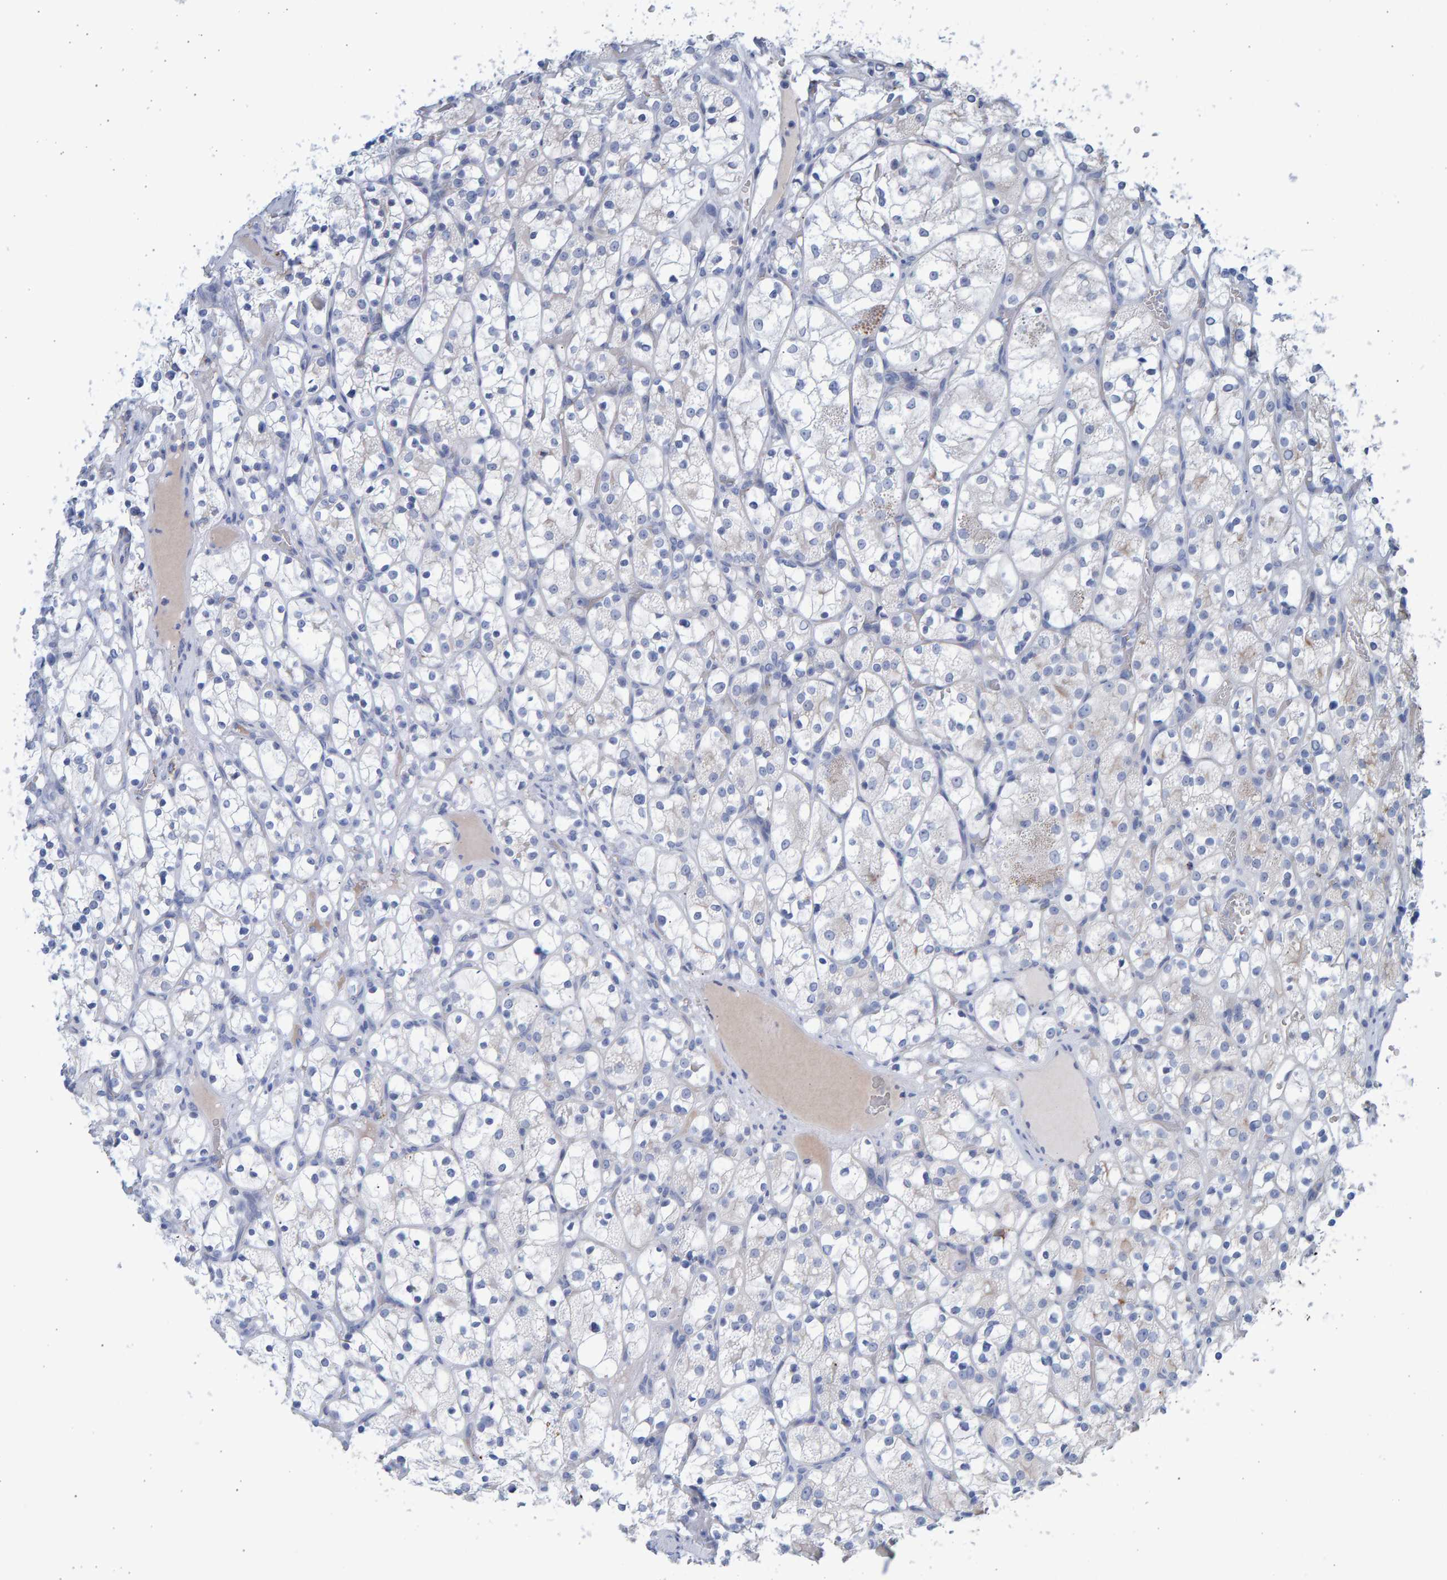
{"staining": {"intensity": "negative", "quantity": "none", "location": "none"}, "tissue": "renal cancer", "cell_type": "Tumor cells", "image_type": "cancer", "snomed": [{"axis": "morphology", "description": "Adenocarcinoma, NOS"}, {"axis": "topography", "description": "Kidney"}], "caption": "Immunohistochemistry of human adenocarcinoma (renal) reveals no expression in tumor cells.", "gene": "SLC34A3", "patient": {"sex": "female", "age": 69}}